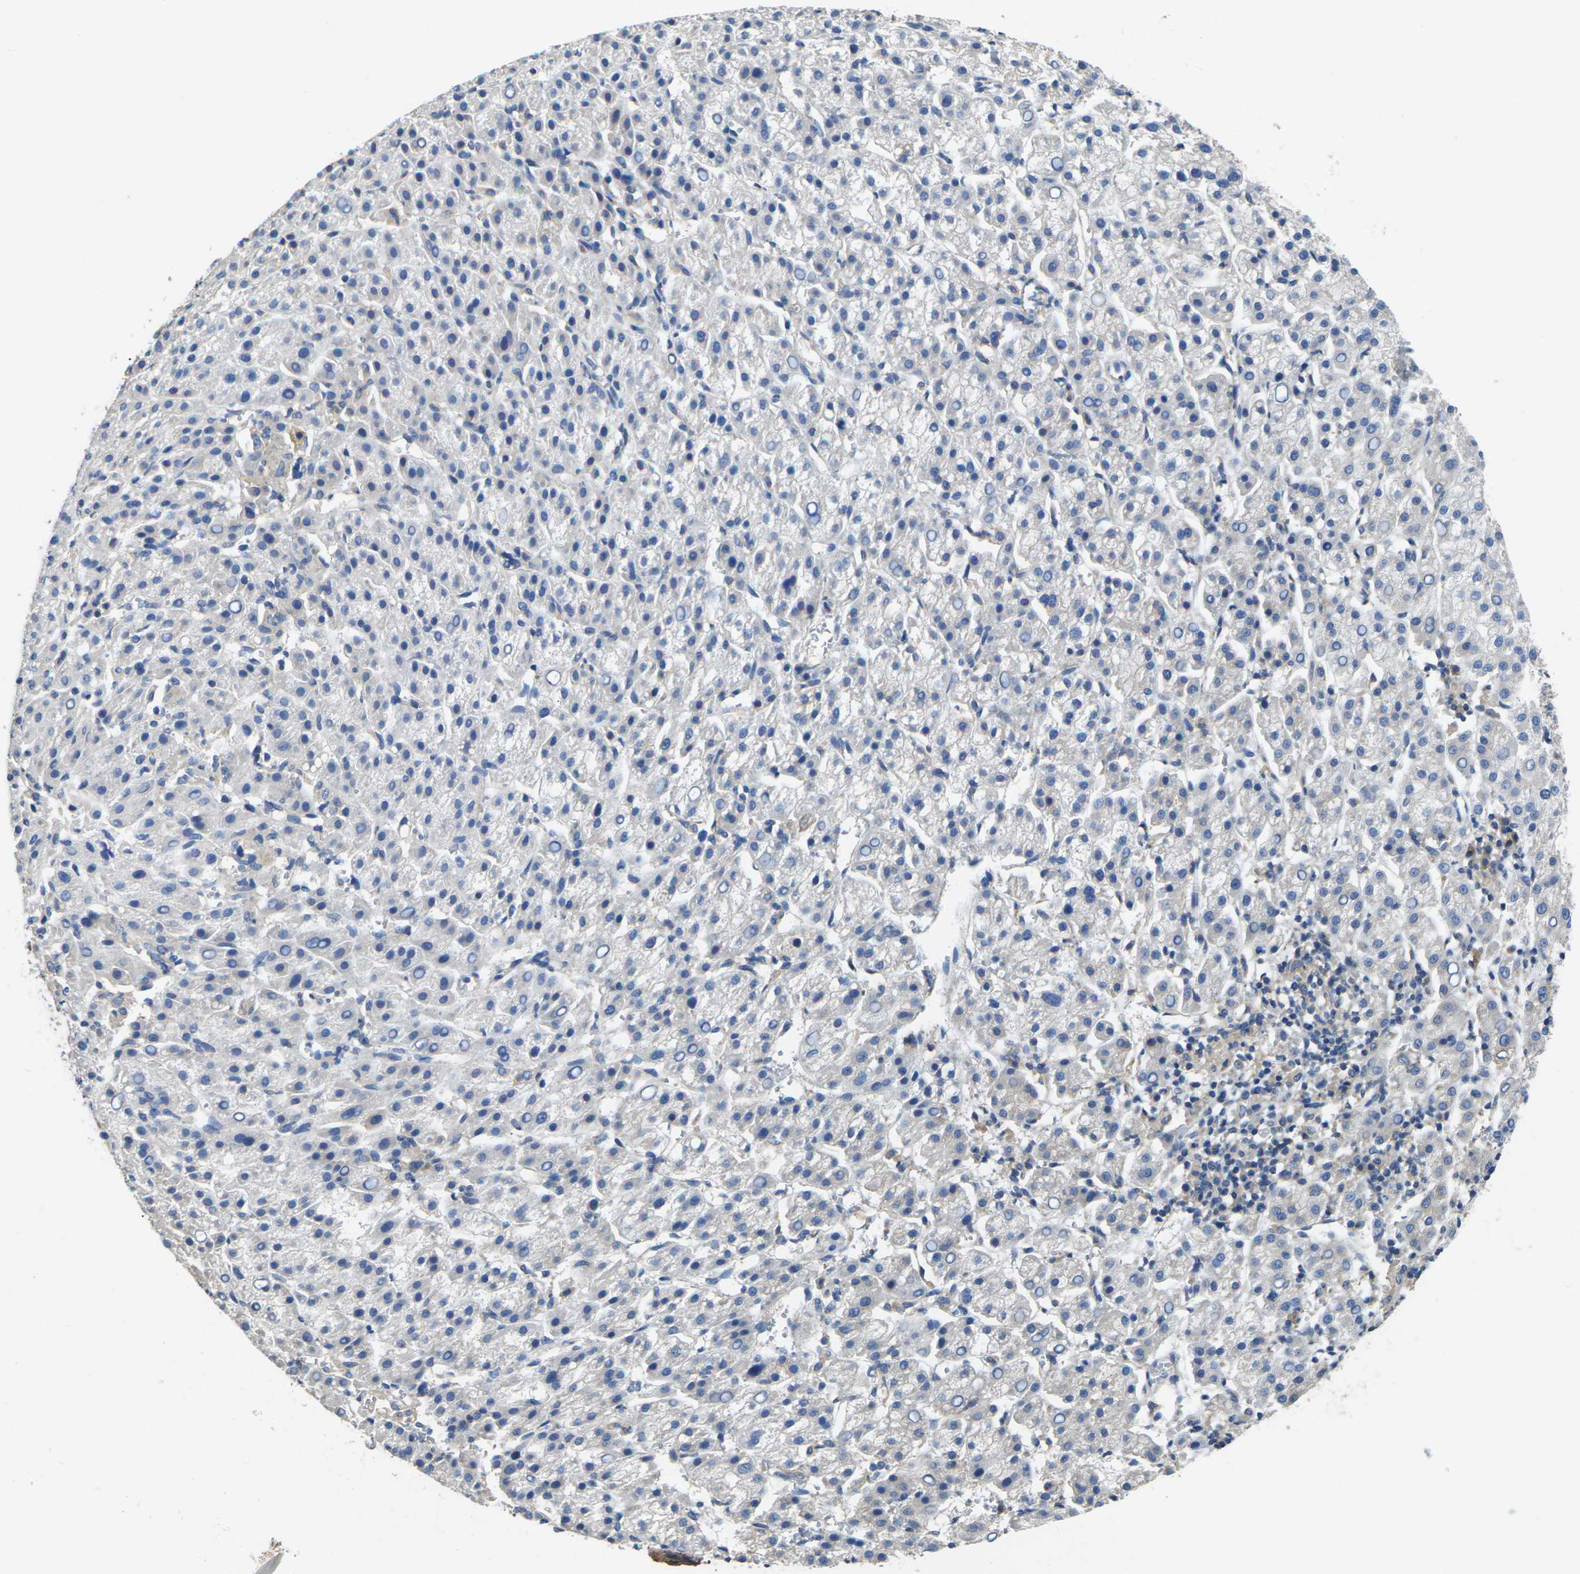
{"staining": {"intensity": "negative", "quantity": "none", "location": "none"}, "tissue": "liver cancer", "cell_type": "Tumor cells", "image_type": "cancer", "snomed": [{"axis": "morphology", "description": "Carcinoma, Hepatocellular, NOS"}, {"axis": "topography", "description": "Liver"}], "caption": "This is a histopathology image of immunohistochemistry (IHC) staining of liver cancer, which shows no staining in tumor cells.", "gene": "TMCC2", "patient": {"sex": "female", "age": 58}}